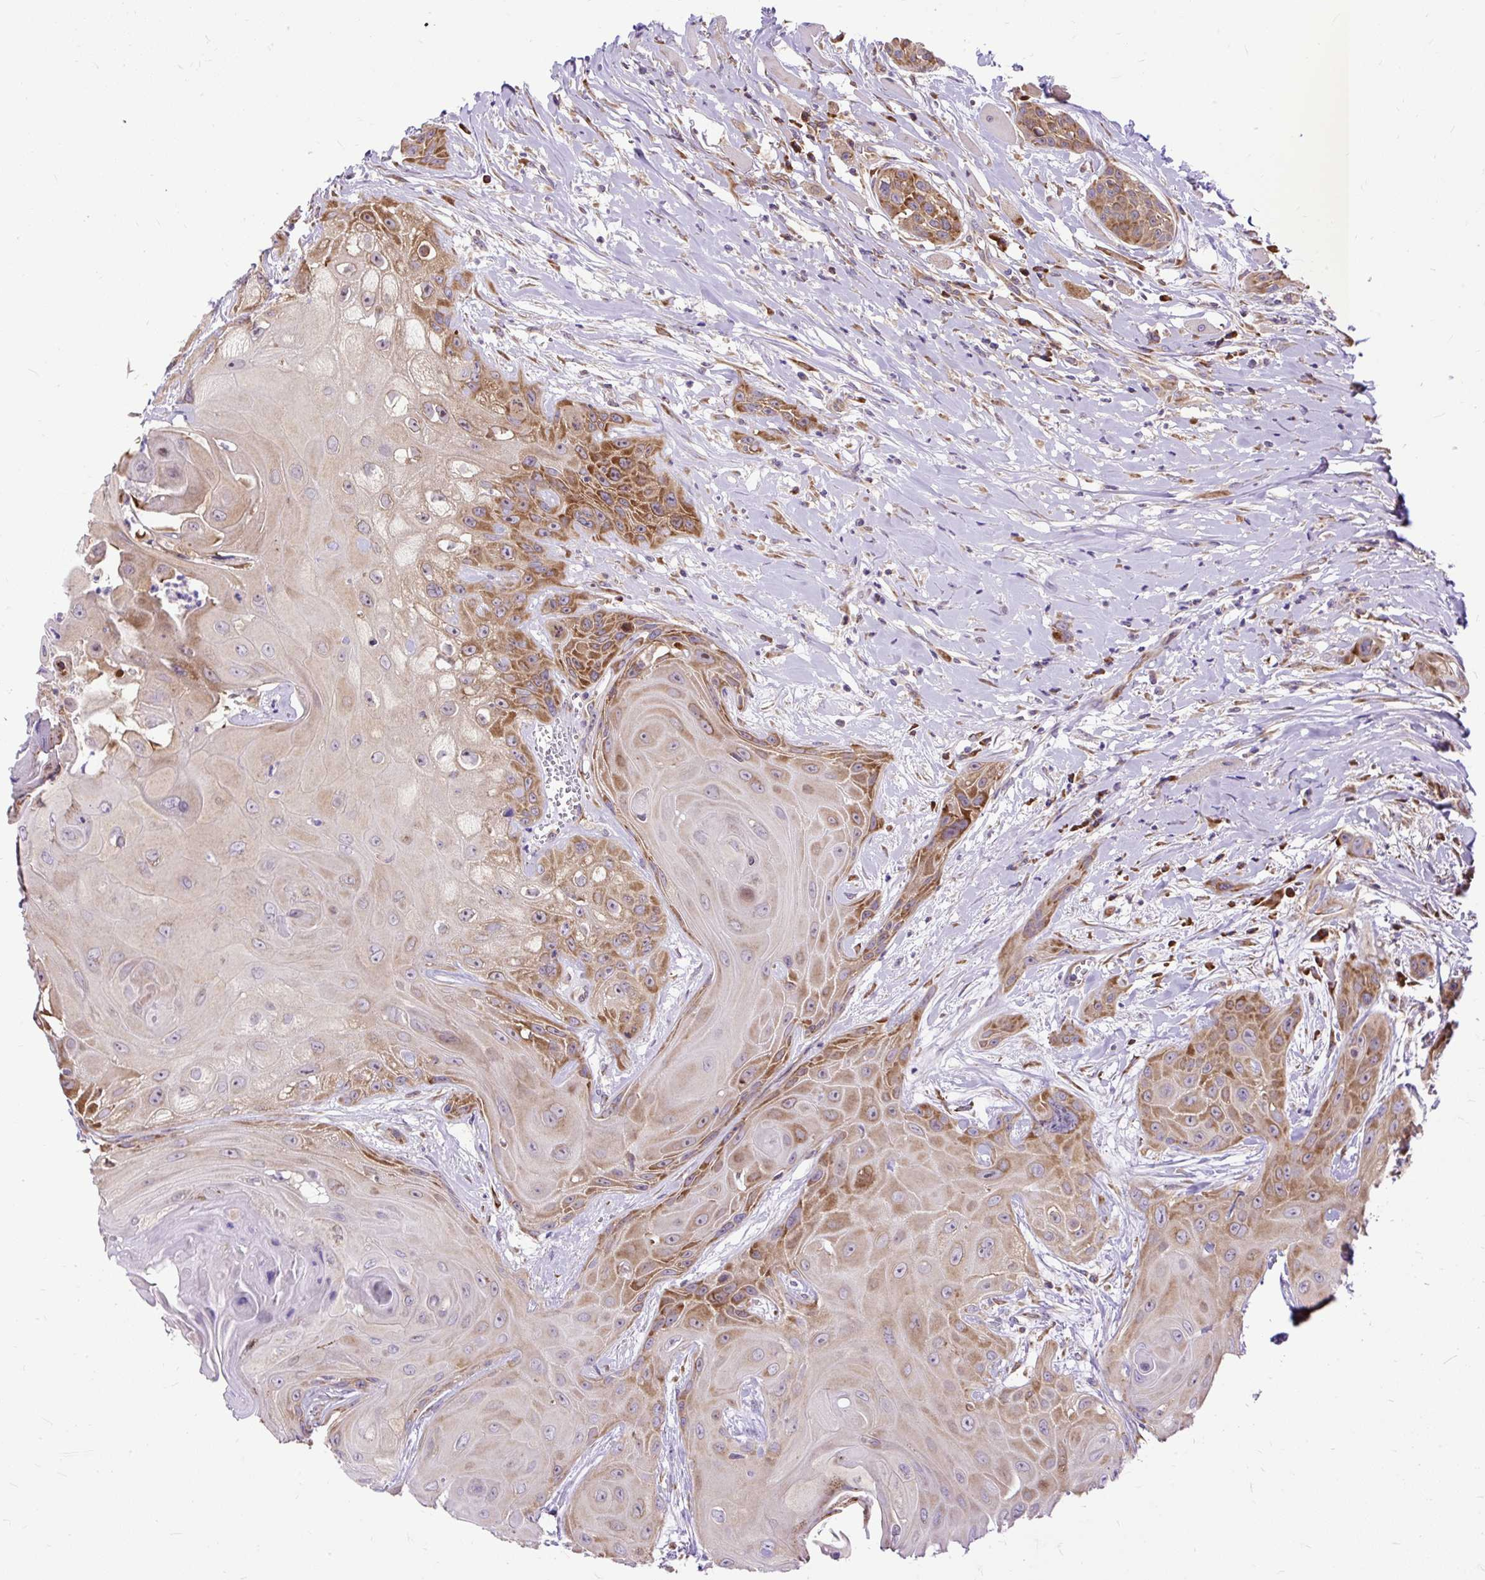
{"staining": {"intensity": "moderate", "quantity": "25%-75%", "location": "cytoplasmic/membranous"}, "tissue": "head and neck cancer", "cell_type": "Tumor cells", "image_type": "cancer", "snomed": [{"axis": "morphology", "description": "Squamous cell carcinoma, NOS"}, {"axis": "topography", "description": "Head-Neck"}], "caption": "Head and neck squamous cell carcinoma stained with DAB IHC demonstrates medium levels of moderate cytoplasmic/membranous expression in about 25%-75% of tumor cells.", "gene": "RPS5", "patient": {"sex": "female", "age": 73}}